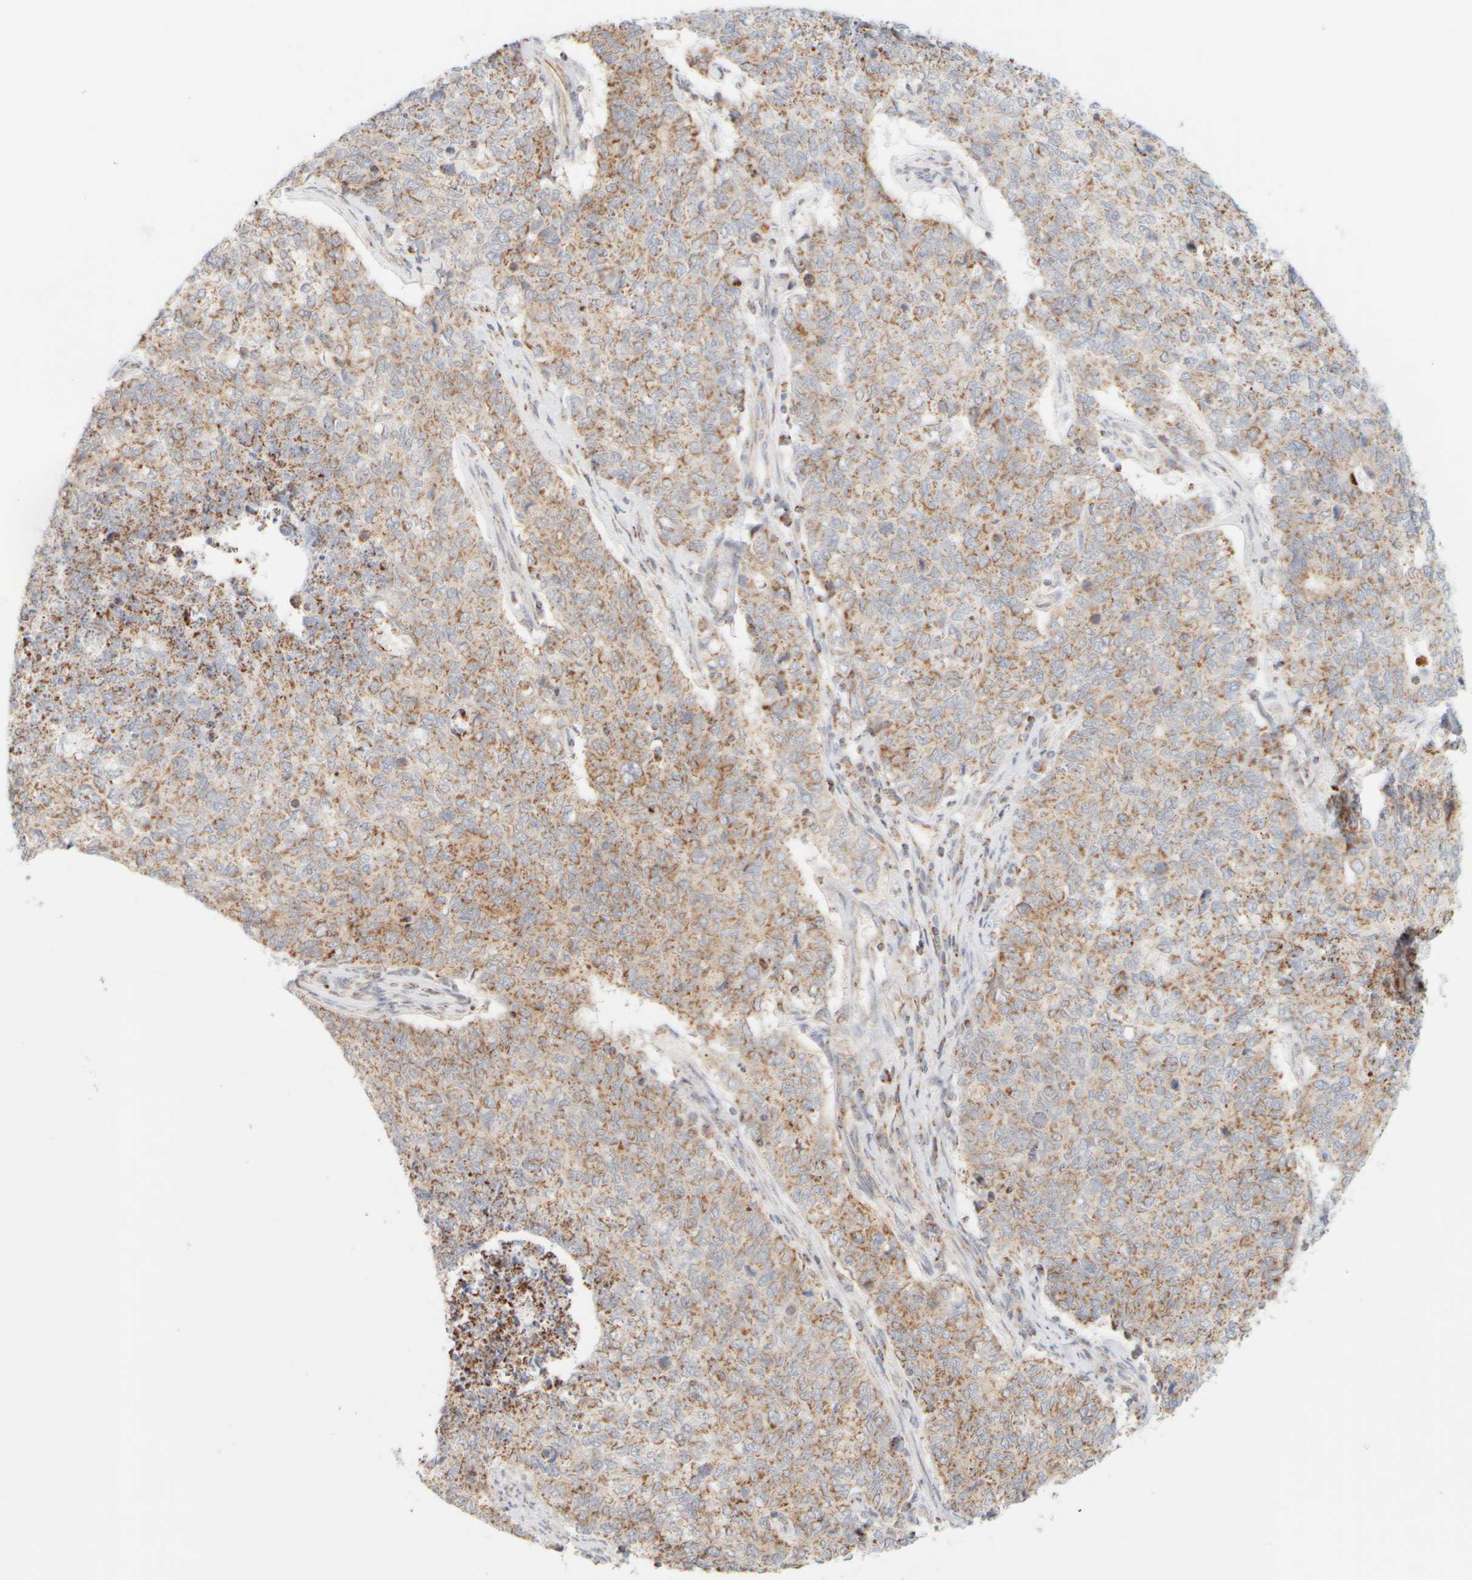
{"staining": {"intensity": "weak", "quantity": ">75%", "location": "cytoplasmic/membranous"}, "tissue": "cervical cancer", "cell_type": "Tumor cells", "image_type": "cancer", "snomed": [{"axis": "morphology", "description": "Squamous cell carcinoma, NOS"}, {"axis": "topography", "description": "Cervix"}], "caption": "Immunohistochemical staining of cervical cancer (squamous cell carcinoma) reveals low levels of weak cytoplasmic/membranous expression in about >75% of tumor cells.", "gene": "PPM1K", "patient": {"sex": "female", "age": 63}}